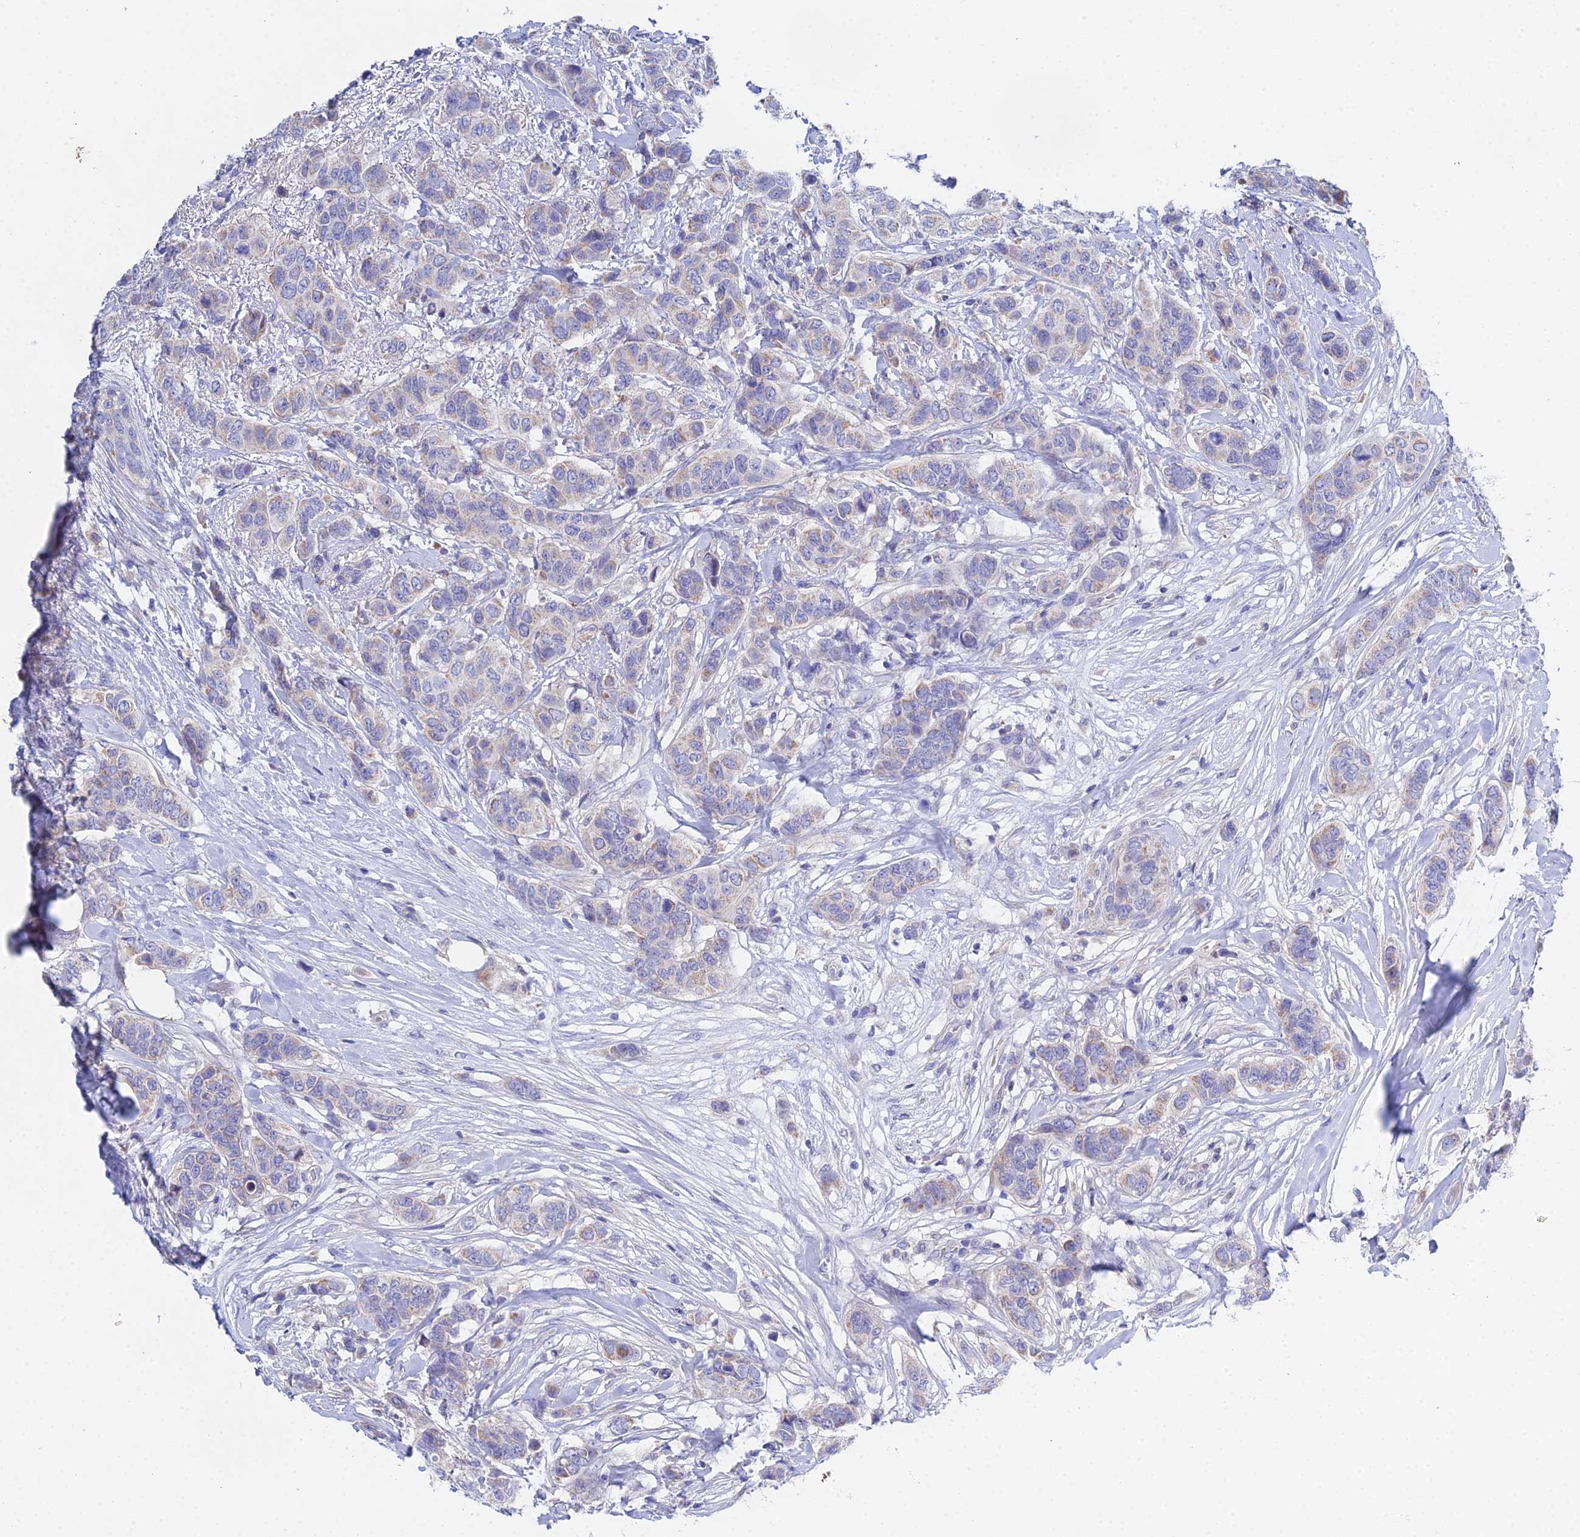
{"staining": {"intensity": "weak", "quantity": "<25%", "location": "cytoplasmic/membranous"}, "tissue": "breast cancer", "cell_type": "Tumor cells", "image_type": "cancer", "snomed": [{"axis": "morphology", "description": "Lobular carcinoma"}, {"axis": "topography", "description": "Breast"}], "caption": "Human lobular carcinoma (breast) stained for a protein using IHC demonstrates no staining in tumor cells.", "gene": "PPP2R2C", "patient": {"sex": "female", "age": 51}}